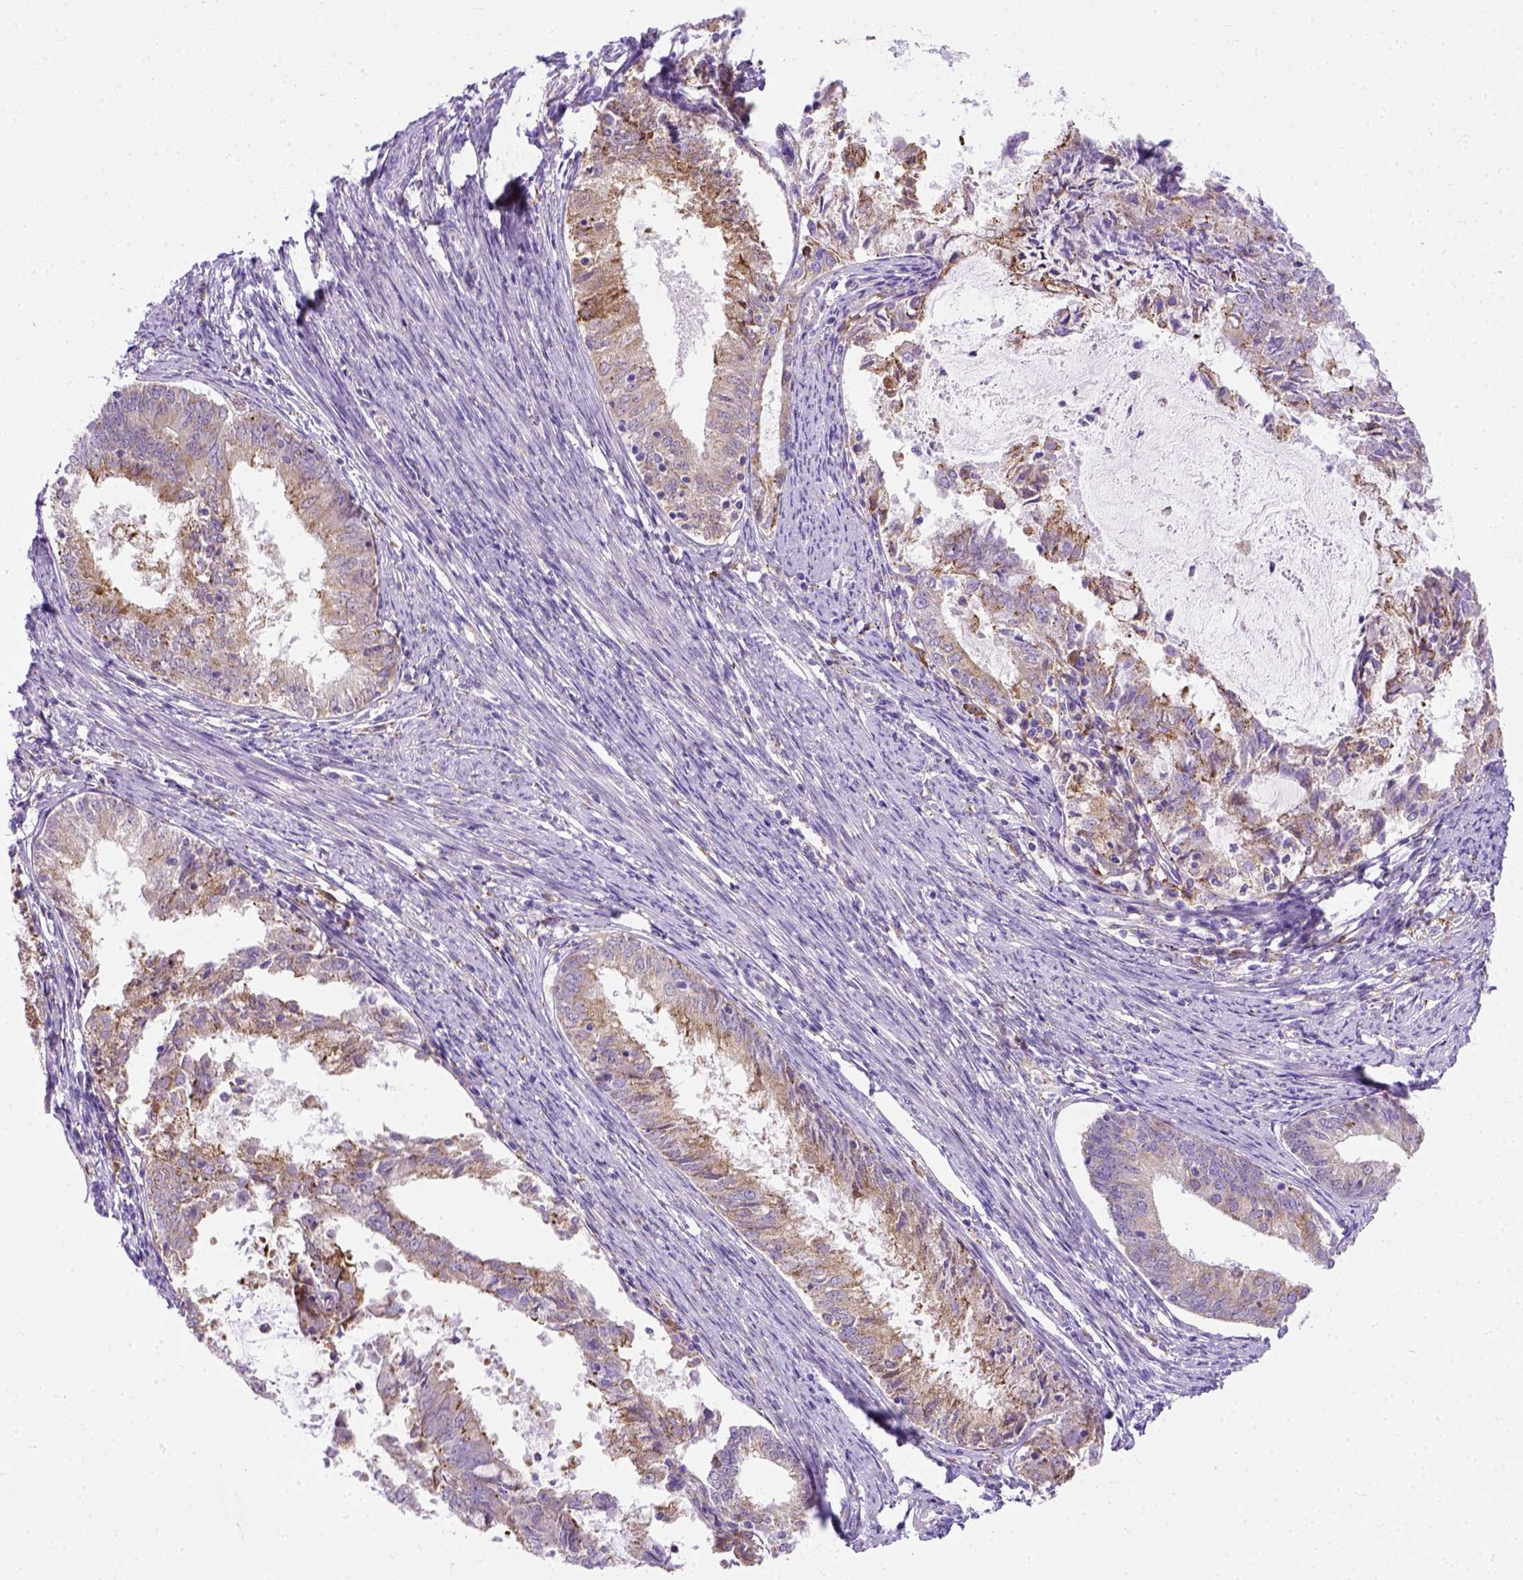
{"staining": {"intensity": "moderate", "quantity": "25%-75%", "location": "cytoplasmic/membranous"}, "tissue": "endometrial cancer", "cell_type": "Tumor cells", "image_type": "cancer", "snomed": [{"axis": "morphology", "description": "Adenocarcinoma, NOS"}, {"axis": "topography", "description": "Endometrium"}], "caption": "Endometrial adenocarcinoma stained with immunohistochemistry (IHC) exhibits moderate cytoplasmic/membranous positivity in approximately 25%-75% of tumor cells.", "gene": "PLK4", "patient": {"sex": "female", "age": 57}}